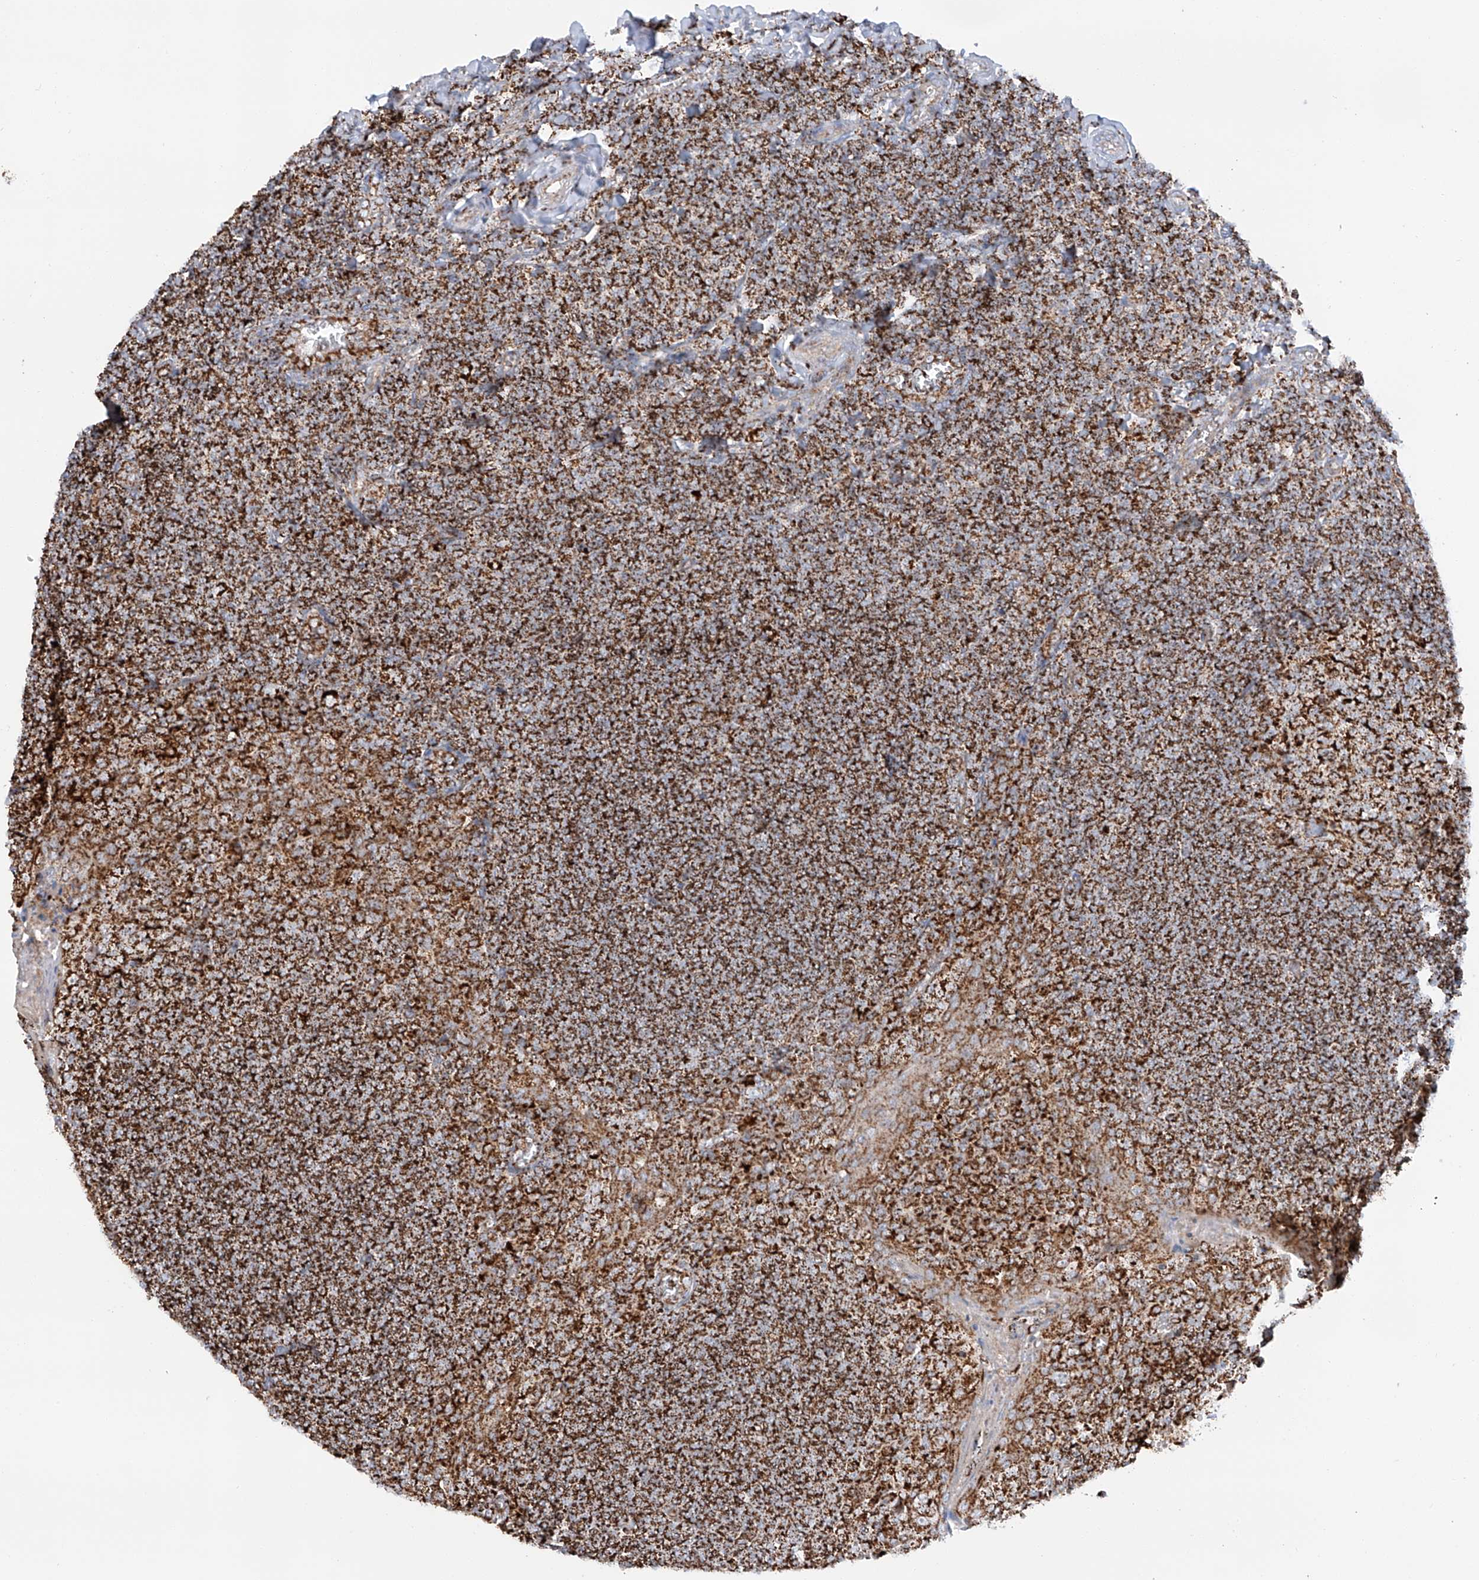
{"staining": {"intensity": "strong", "quantity": ">75%", "location": "cytoplasmic/membranous"}, "tissue": "tonsil", "cell_type": "Germinal center cells", "image_type": "normal", "snomed": [{"axis": "morphology", "description": "Normal tissue, NOS"}, {"axis": "topography", "description": "Tonsil"}], "caption": "The image shows a brown stain indicating the presence of a protein in the cytoplasmic/membranous of germinal center cells in tonsil. (brown staining indicates protein expression, while blue staining denotes nuclei).", "gene": "TTC27", "patient": {"sex": "male", "age": 27}}